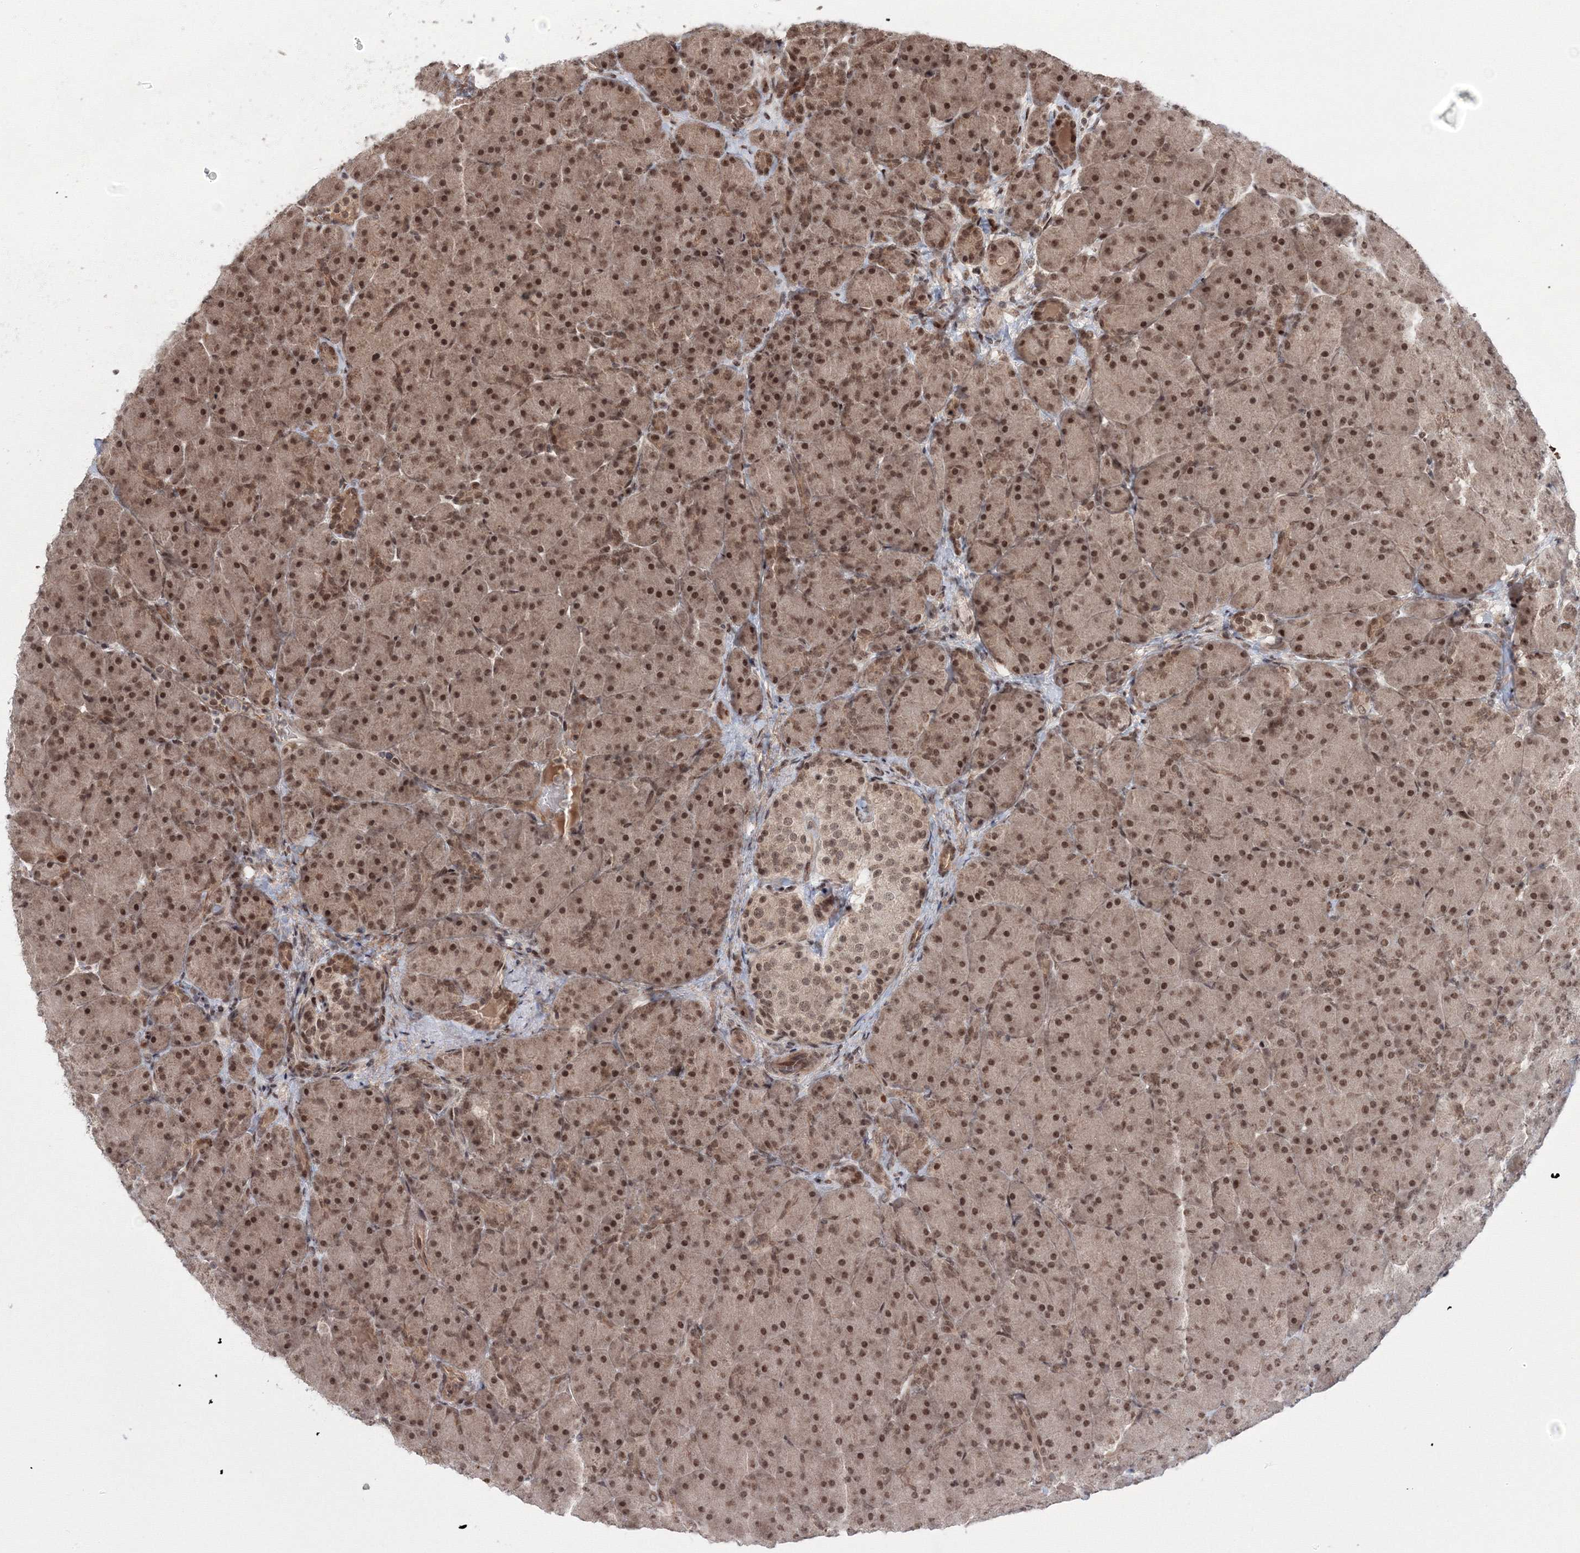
{"staining": {"intensity": "moderate", "quantity": ">75%", "location": "cytoplasmic/membranous,nuclear"}, "tissue": "pancreas", "cell_type": "Exocrine glandular cells", "image_type": "normal", "snomed": [{"axis": "morphology", "description": "Normal tissue, NOS"}, {"axis": "topography", "description": "Pancreas"}], "caption": "Immunohistochemistry (IHC) histopathology image of unremarkable pancreas: human pancreas stained using immunohistochemistry (IHC) demonstrates medium levels of moderate protein expression localized specifically in the cytoplasmic/membranous,nuclear of exocrine glandular cells, appearing as a cytoplasmic/membranous,nuclear brown color.", "gene": "NOA1", "patient": {"sex": "male", "age": 66}}